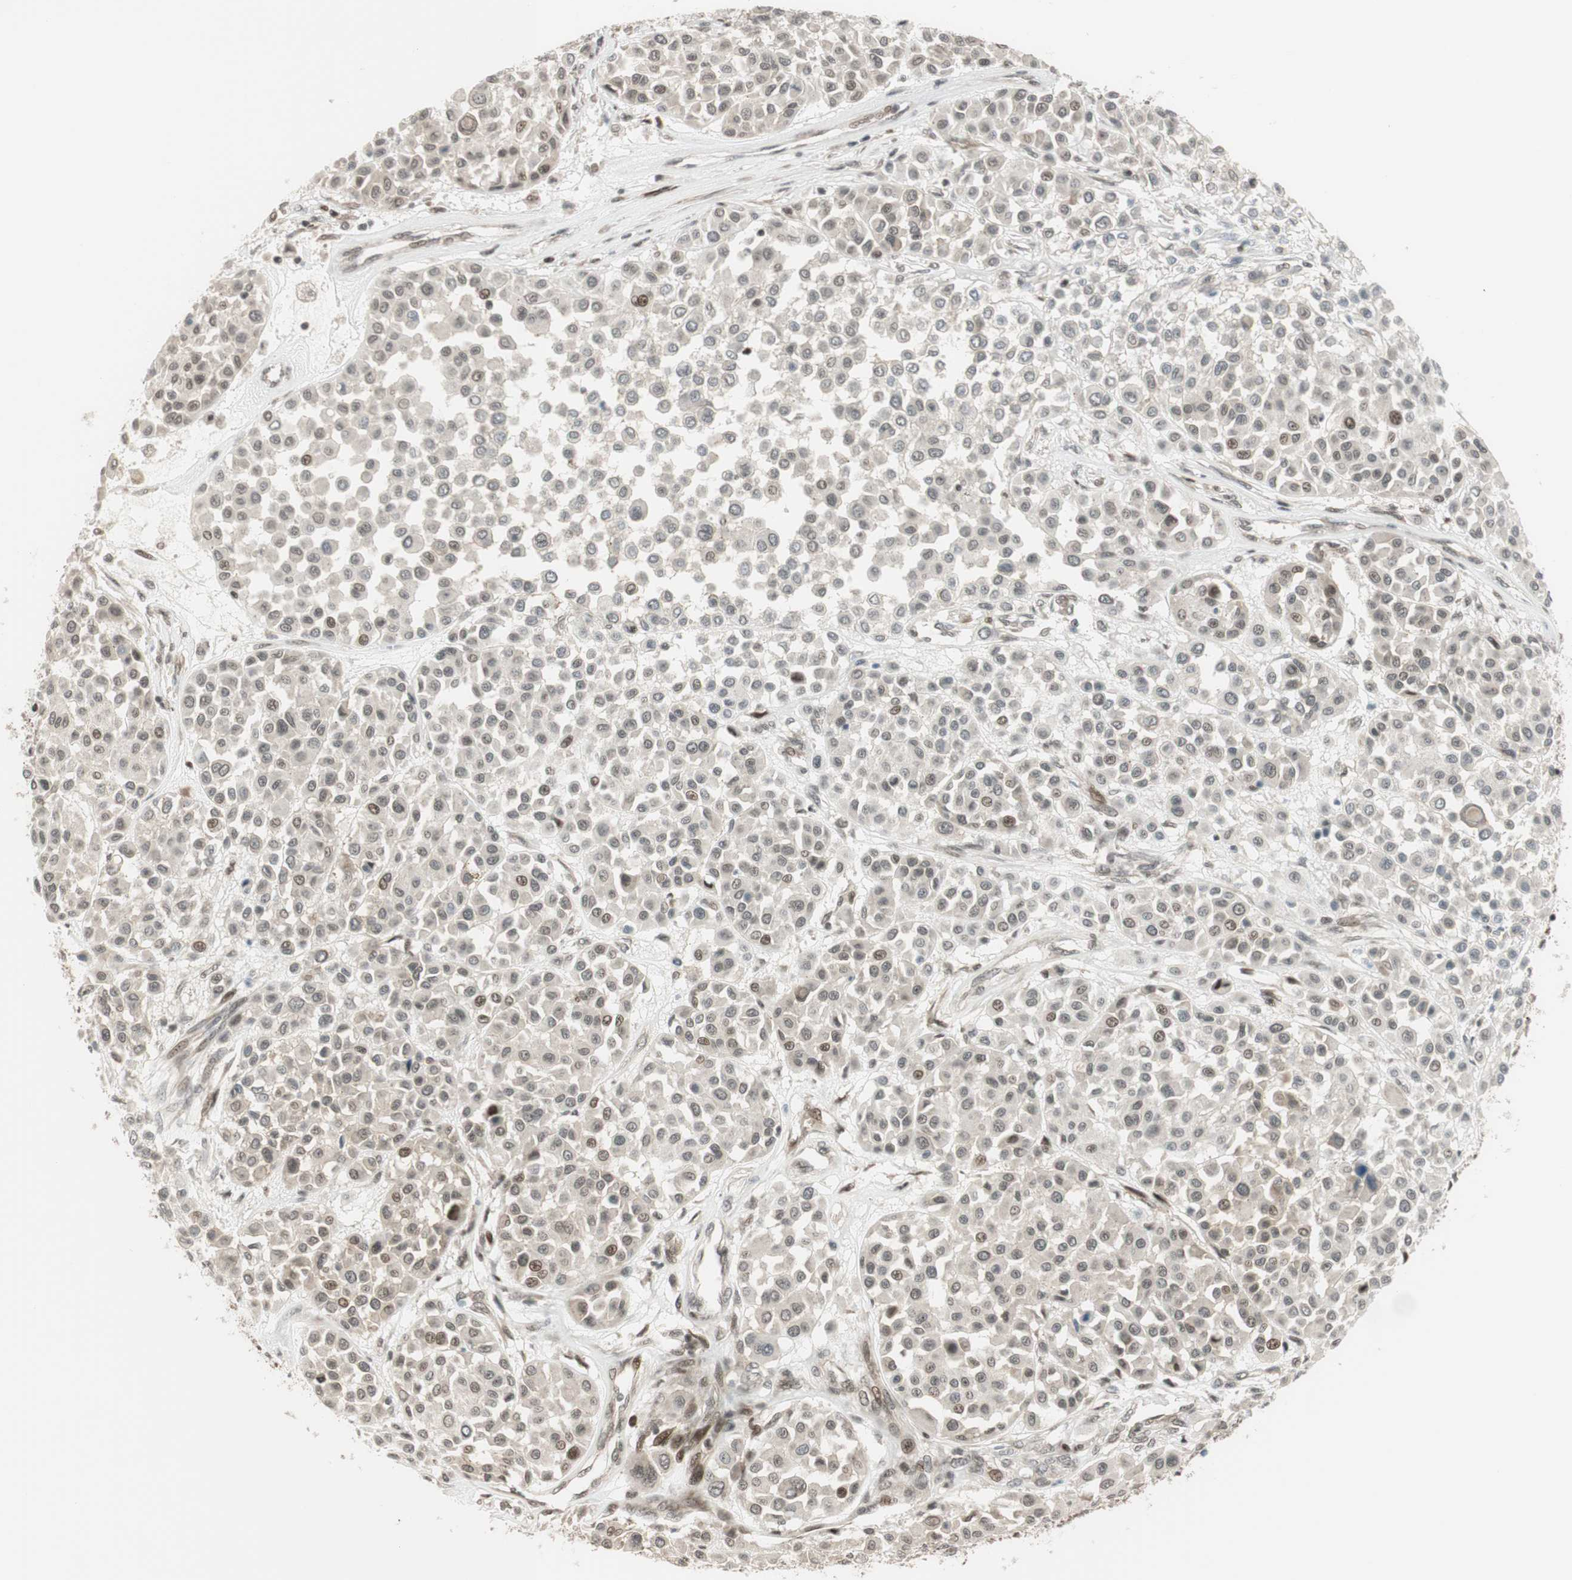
{"staining": {"intensity": "weak", "quantity": ">75%", "location": "cytoplasmic/membranous,nuclear"}, "tissue": "melanoma", "cell_type": "Tumor cells", "image_type": "cancer", "snomed": [{"axis": "morphology", "description": "Malignant melanoma, Metastatic site"}, {"axis": "topography", "description": "Soft tissue"}], "caption": "An immunohistochemistry (IHC) histopathology image of tumor tissue is shown. Protein staining in brown shows weak cytoplasmic/membranous and nuclear positivity in malignant melanoma (metastatic site) within tumor cells.", "gene": "BRMS1", "patient": {"sex": "male", "age": 41}}